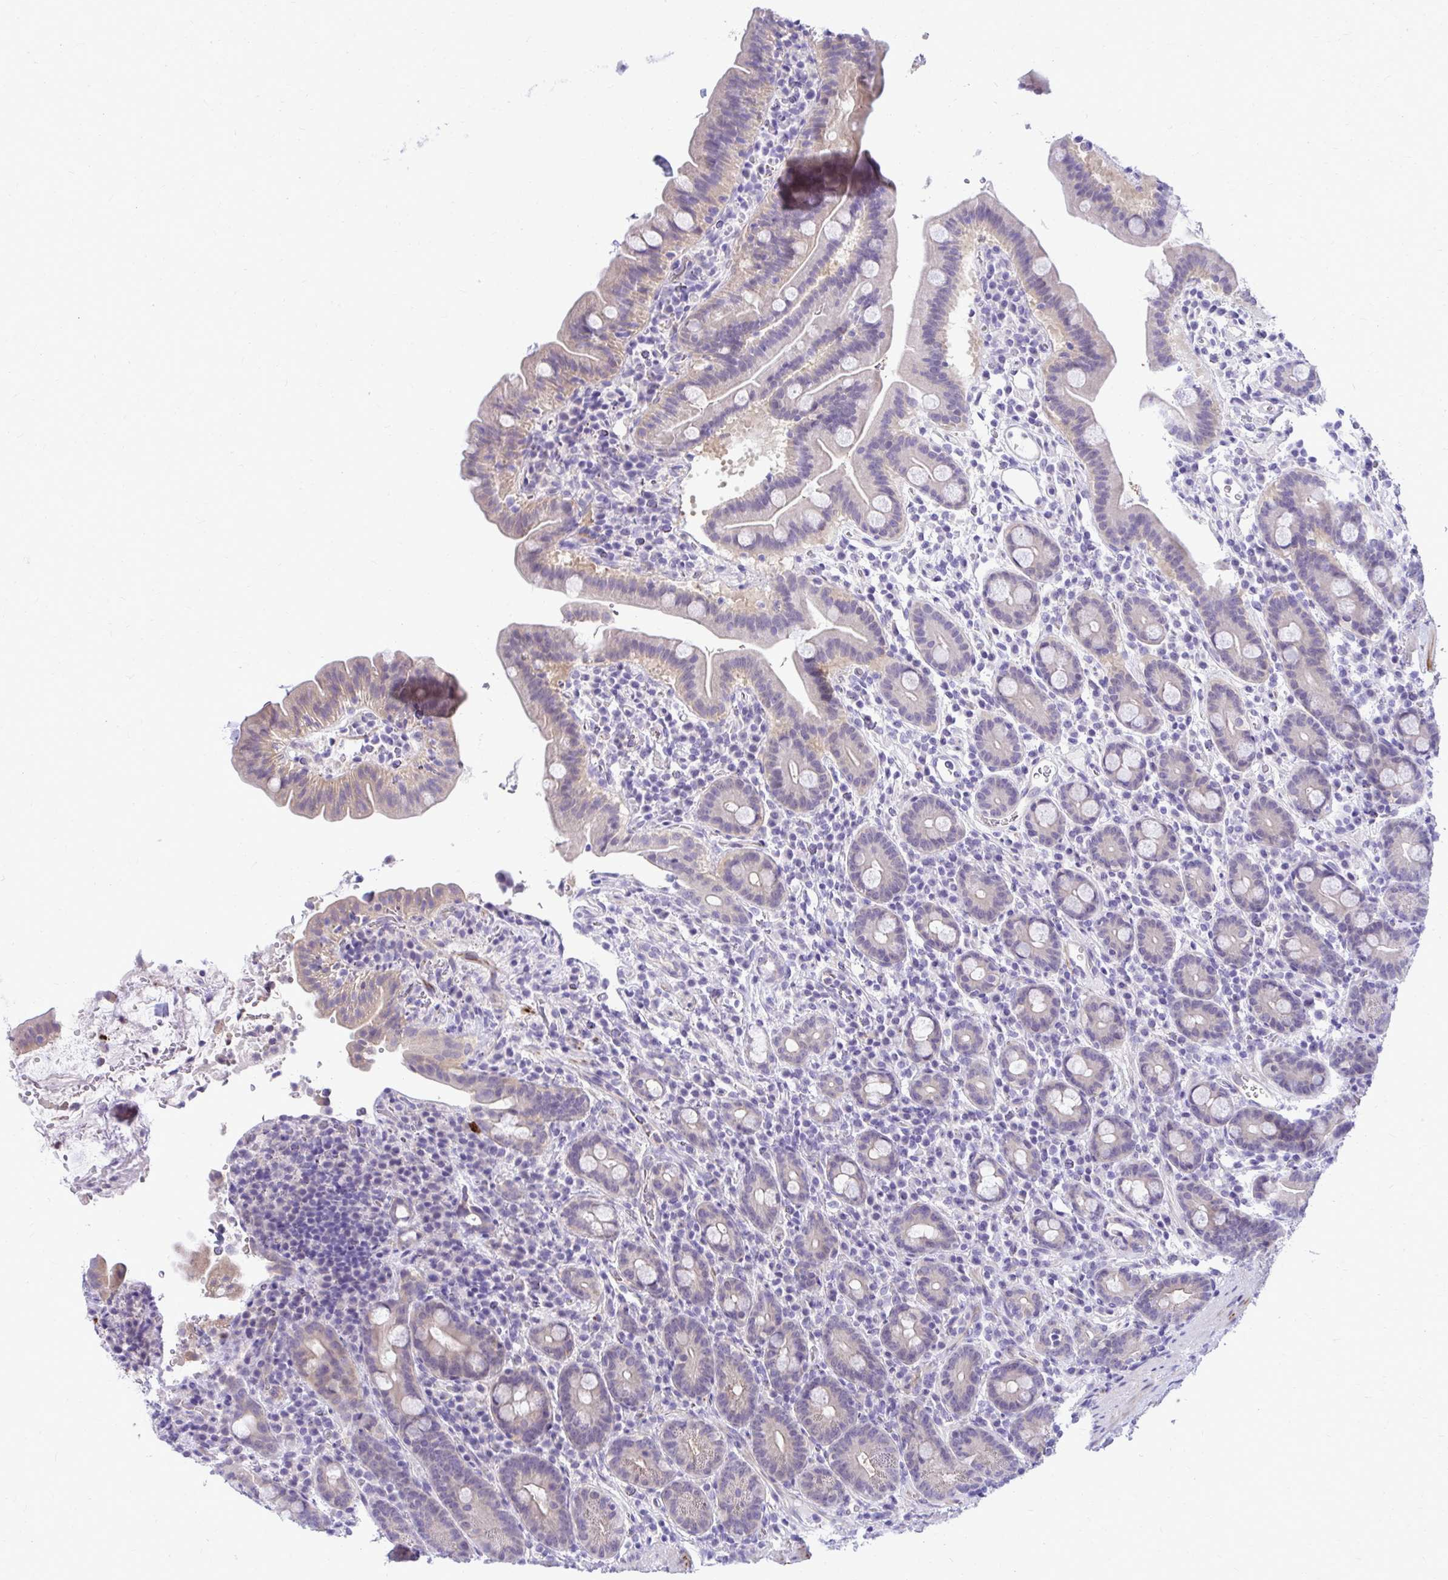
{"staining": {"intensity": "weak", "quantity": "<25%", "location": "cytoplasmic/membranous"}, "tissue": "small intestine", "cell_type": "Glandular cells", "image_type": "normal", "snomed": [{"axis": "morphology", "description": "Normal tissue, NOS"}, {"axis": "topography", "description": "Small intestine"}], "caption": "There is no significant staining in glandular cells of small intestine. Nuclei are stained in blue.", "gene": "ZSWIM9", "patient": {"sex": "male", "age": 26}}